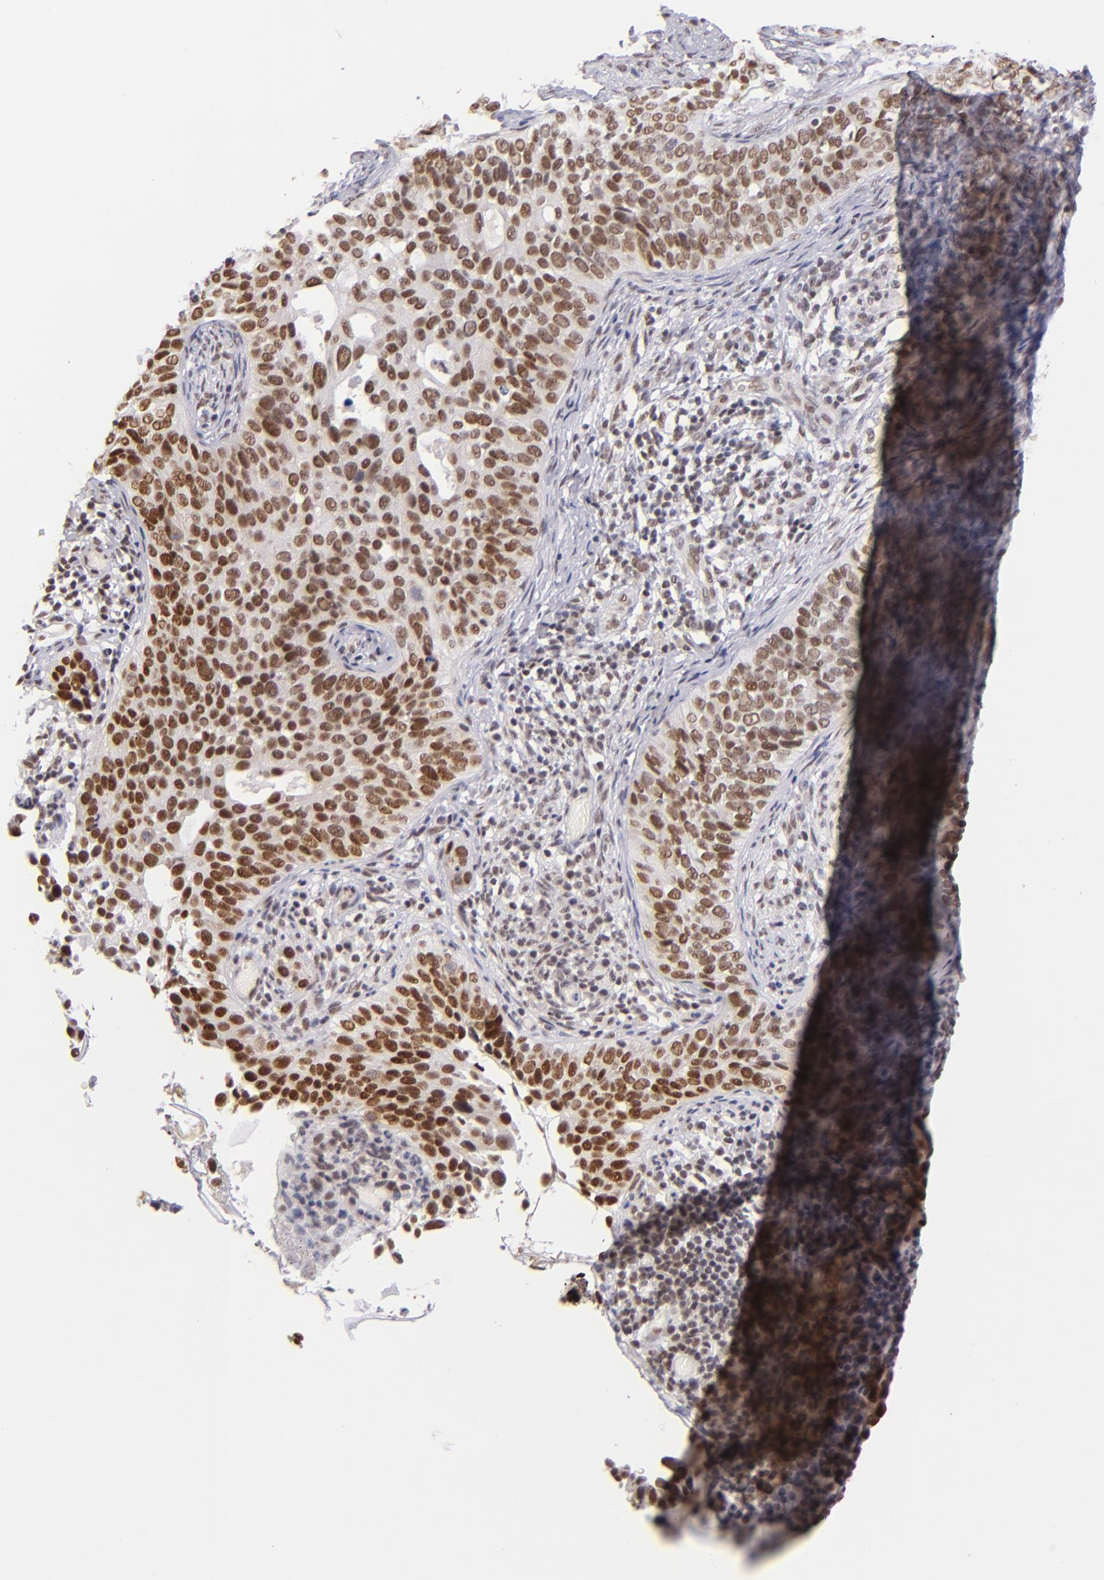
{"staining": {"intensity": "moderate", "quantity": ">75%", "location": "nuclear"}, "tissue": "cervical cancer", "cell_type": "Tumor cells", "image_type": "cancer", "snomed": [{"axis": "morphology", "description": "Squamous cell carcinoma, NOS"}, {"axis": "topography", "description": "Cervix"}], "caption": "The immunohistochemical stain labels moderate nuclear expression in tumor cells of squamous cell carcinoma (cervical) tissue.", "gene": "ZNF148", "patient": {"sex": "female", "age": 31}}